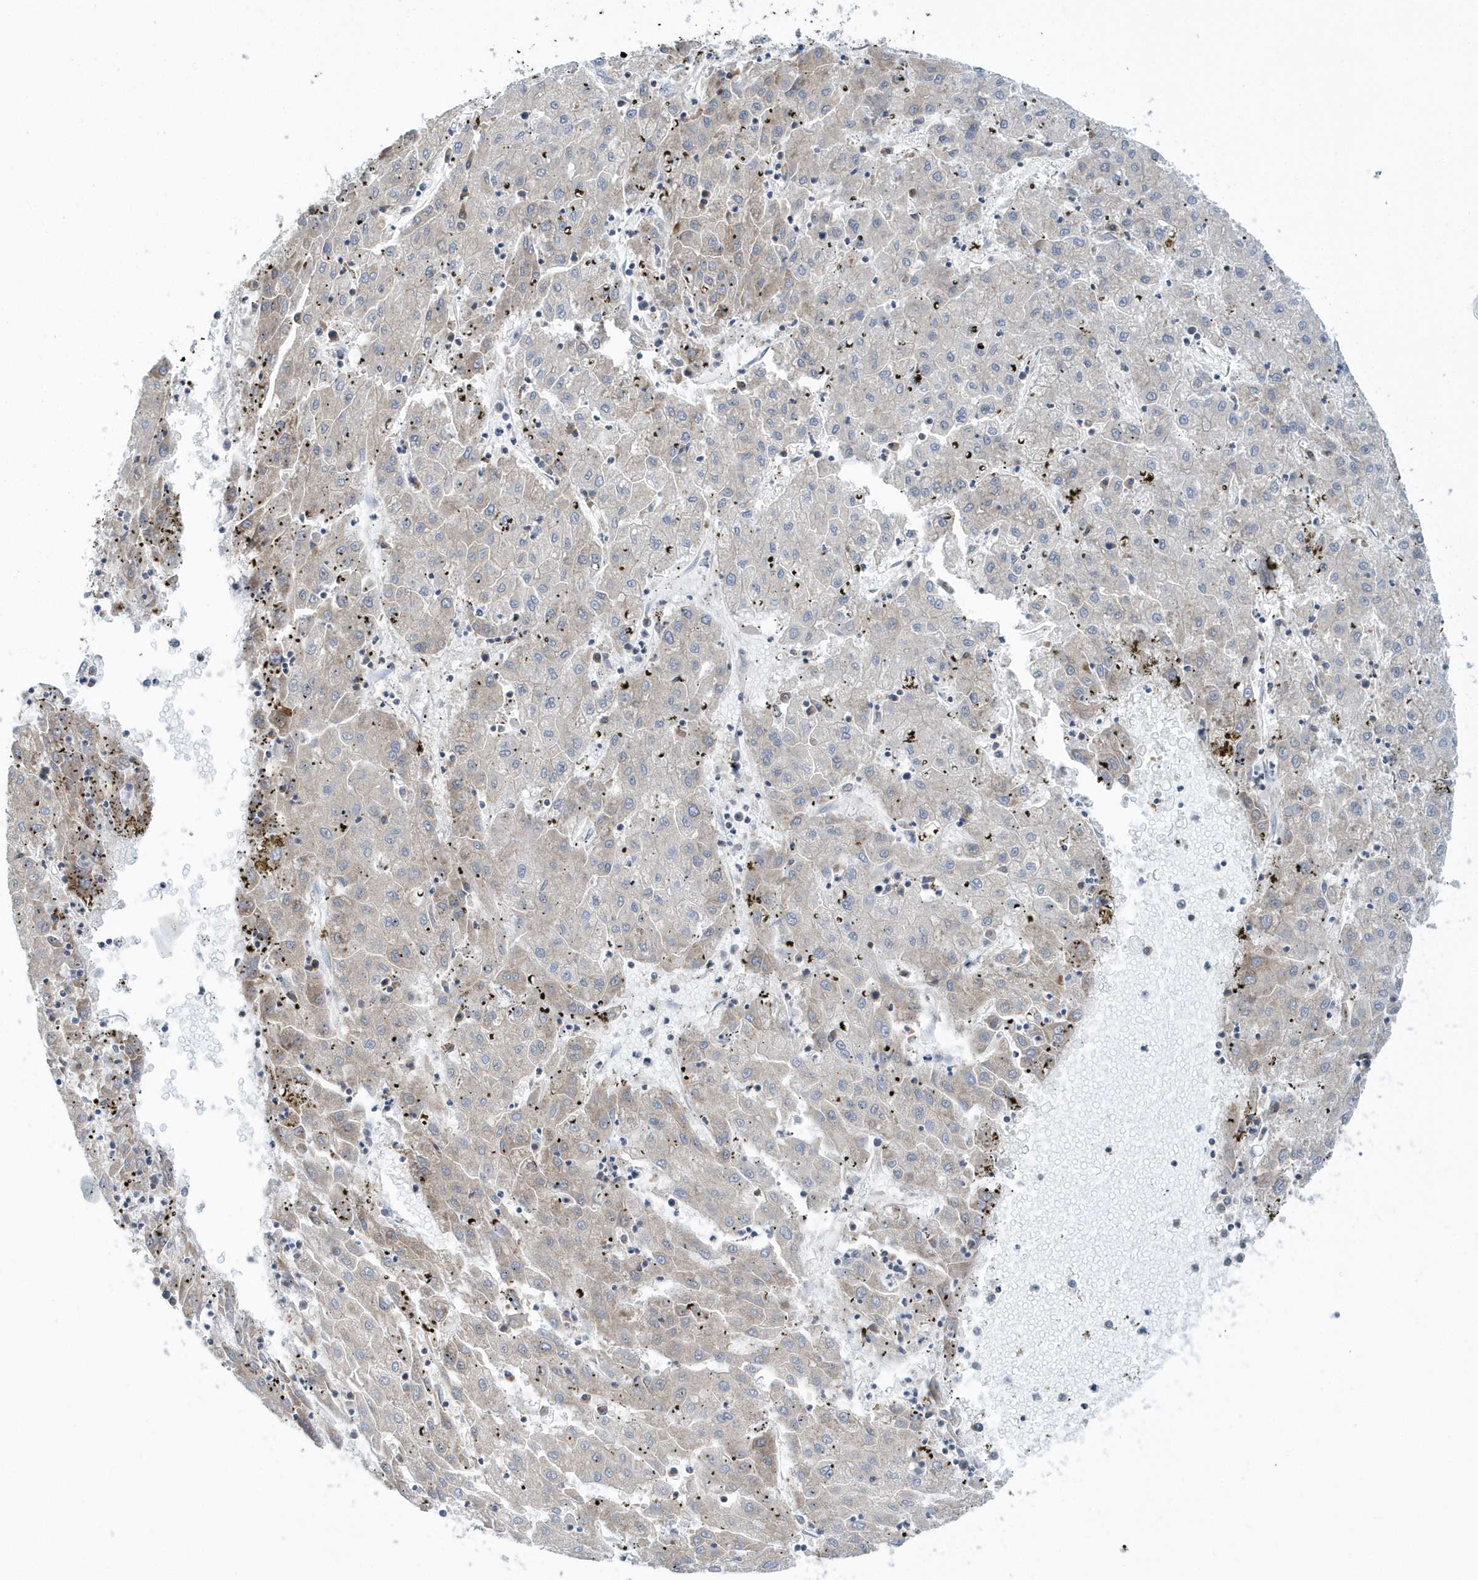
{"staining": {"intensity": "negative", "quantity": "none", "location": "none"}, "tissue": "liver cancer", "cell_type": "Tumor cells", "image_type": "cancer", "snomed": [{"axis": "morphology", "description": "Carcinoma, Hepatocellular, NOS"}, {"axis": "topography", "description": "Liver"}], "caption": "Immunohistochemical staining of human liver cancer (hepatocellular carcinoma) exhibits no significant expression in tumor cells.", "gene": "EIF3C", "patient": {"sex": "male", "age": 72}}